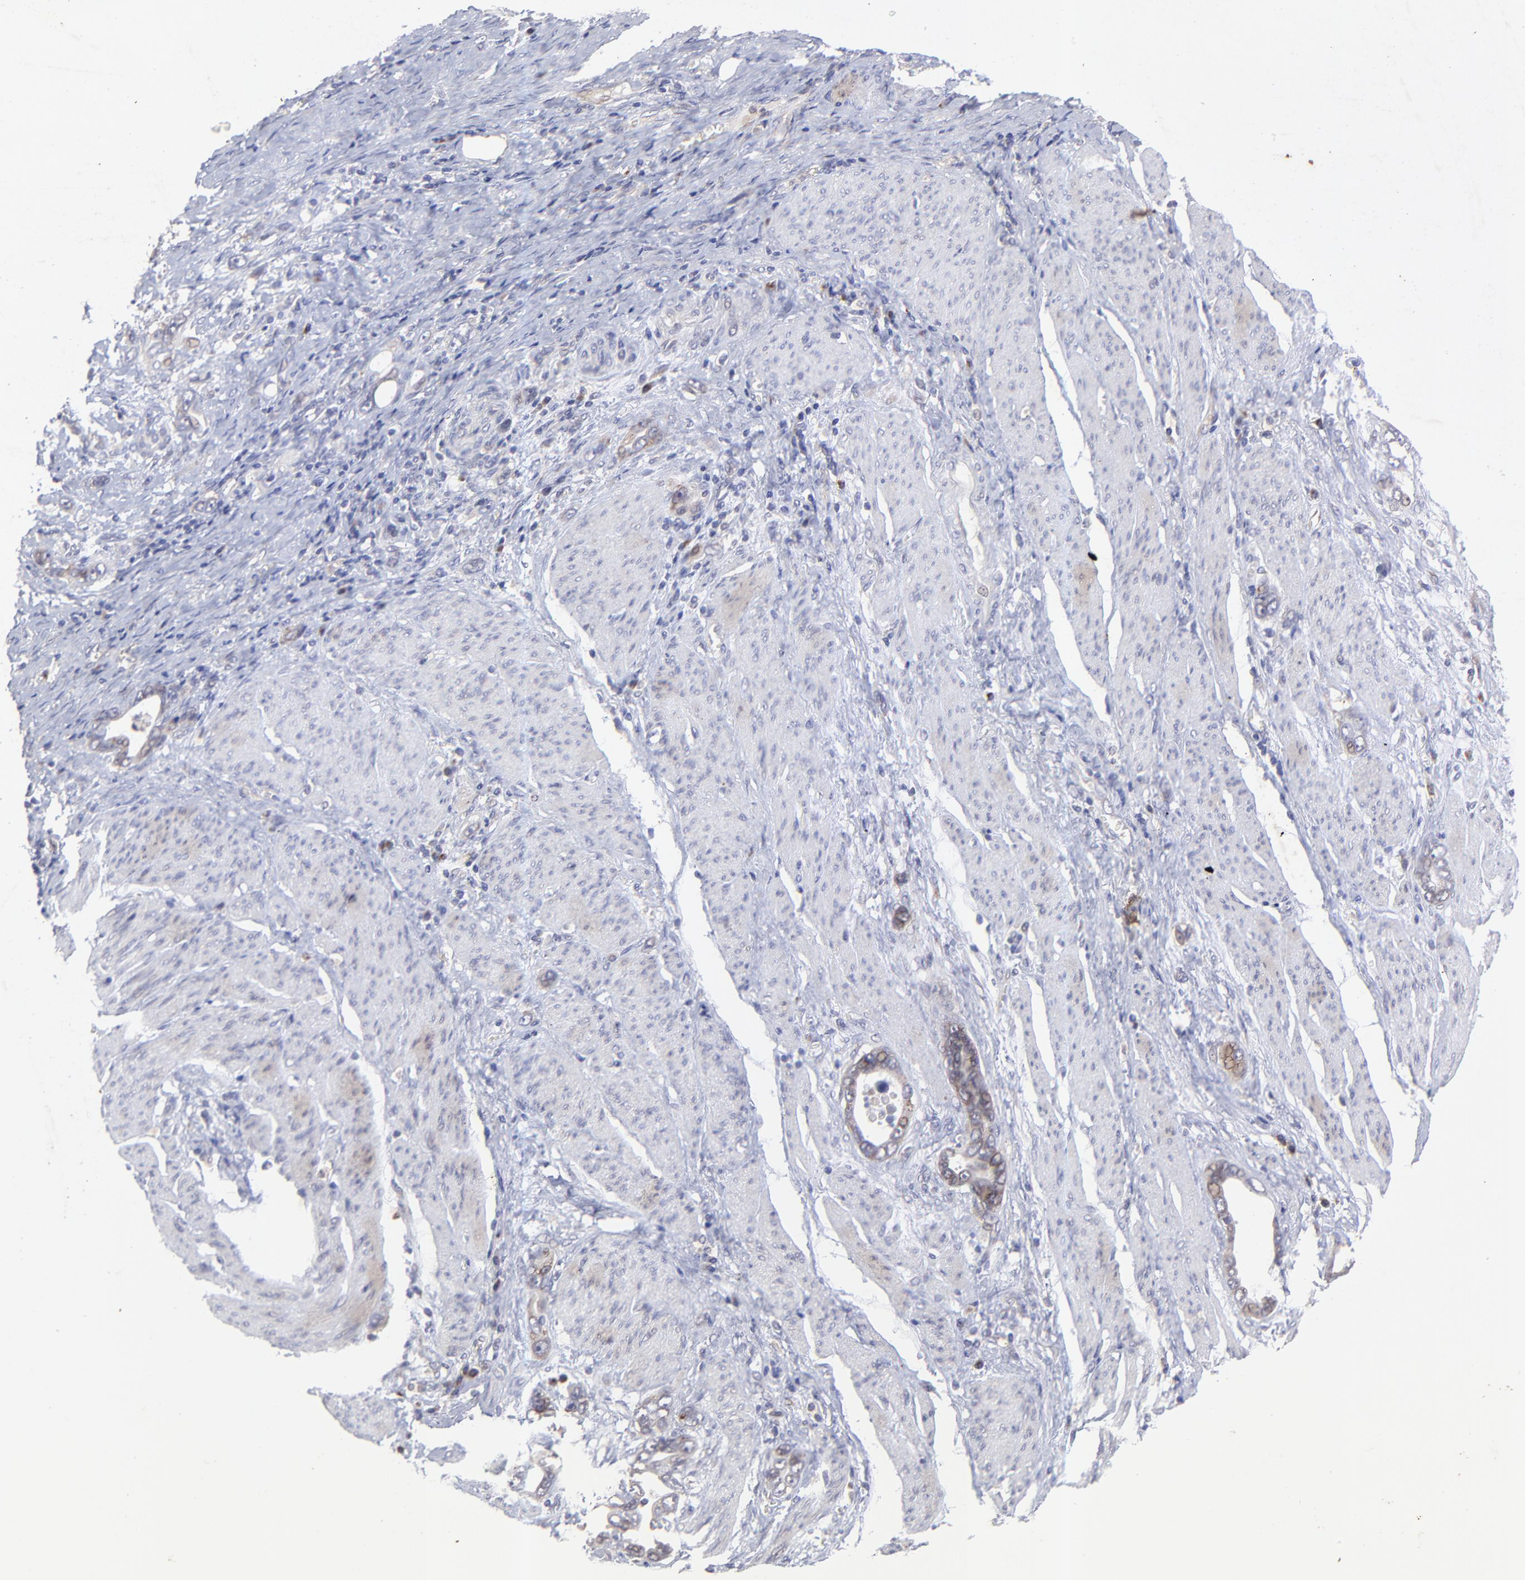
{"staining": {"intensity": "weak", "quantity": ">75%", "location": "cytoplasmic/membranous"}, "tissue": "stomach cancer", "cell_type": "Tumor cells", "image_type": "cancer", "snomed": [{"axis": "morphology", "description": "Adenocarcinoma, NOS"}, {"axis": "topography", "description": "Stomach"}], "caption": "This photomicrograph exhibits adenocarcinoma (stomach) stained with immunohistochemistry to label a protein in brown. The cytoplasmic/membranous of tumor cells show weak positivity for the protein. Nuclei are counter-stained blue.", "gene": "TNRC6B", "patient": {"sex": "male", "age": 78}}